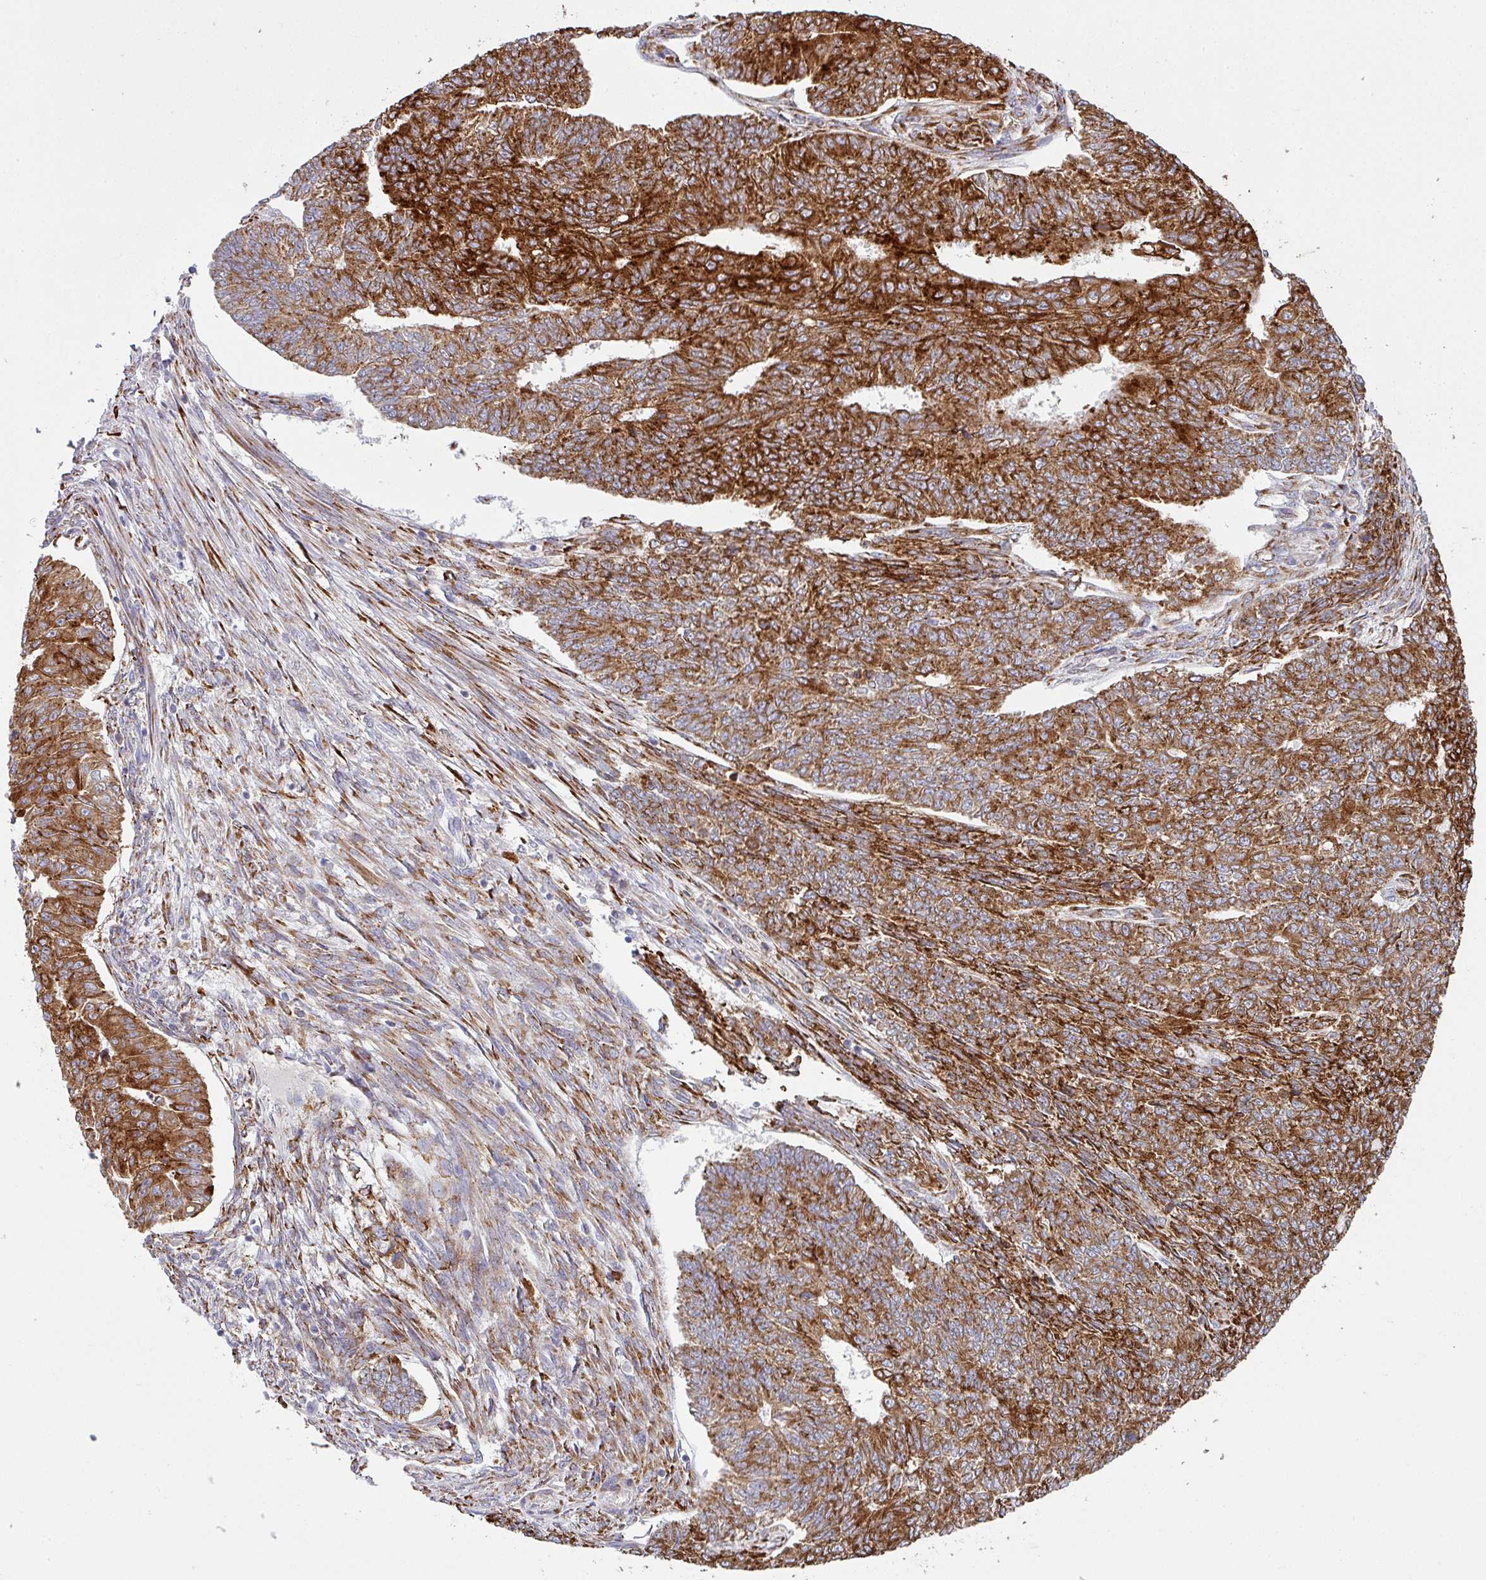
{"staining": {"intensity": "strong", "quantity": ">75%", "location": "cytoplasmic/membranous"}, "tissue": "endometrial cancer", "cell_type": "Tumor cells", "image_type": "cancer", "snomed": [{"axis": "morphology", "description": "Adenocarcinoma, NOS"}, {"axis": "topography", "description": "Endometrium"}], "caption": "Strong cytoplasmic/membranous expression is seen in about >75% of tumor cells in endometrial adenocarcinoma. (brown staining indicates protein expression, while blue staining denotes nuclei).", "gene": "ZNF268", "patient": {"sex": "female", "age": 32}}